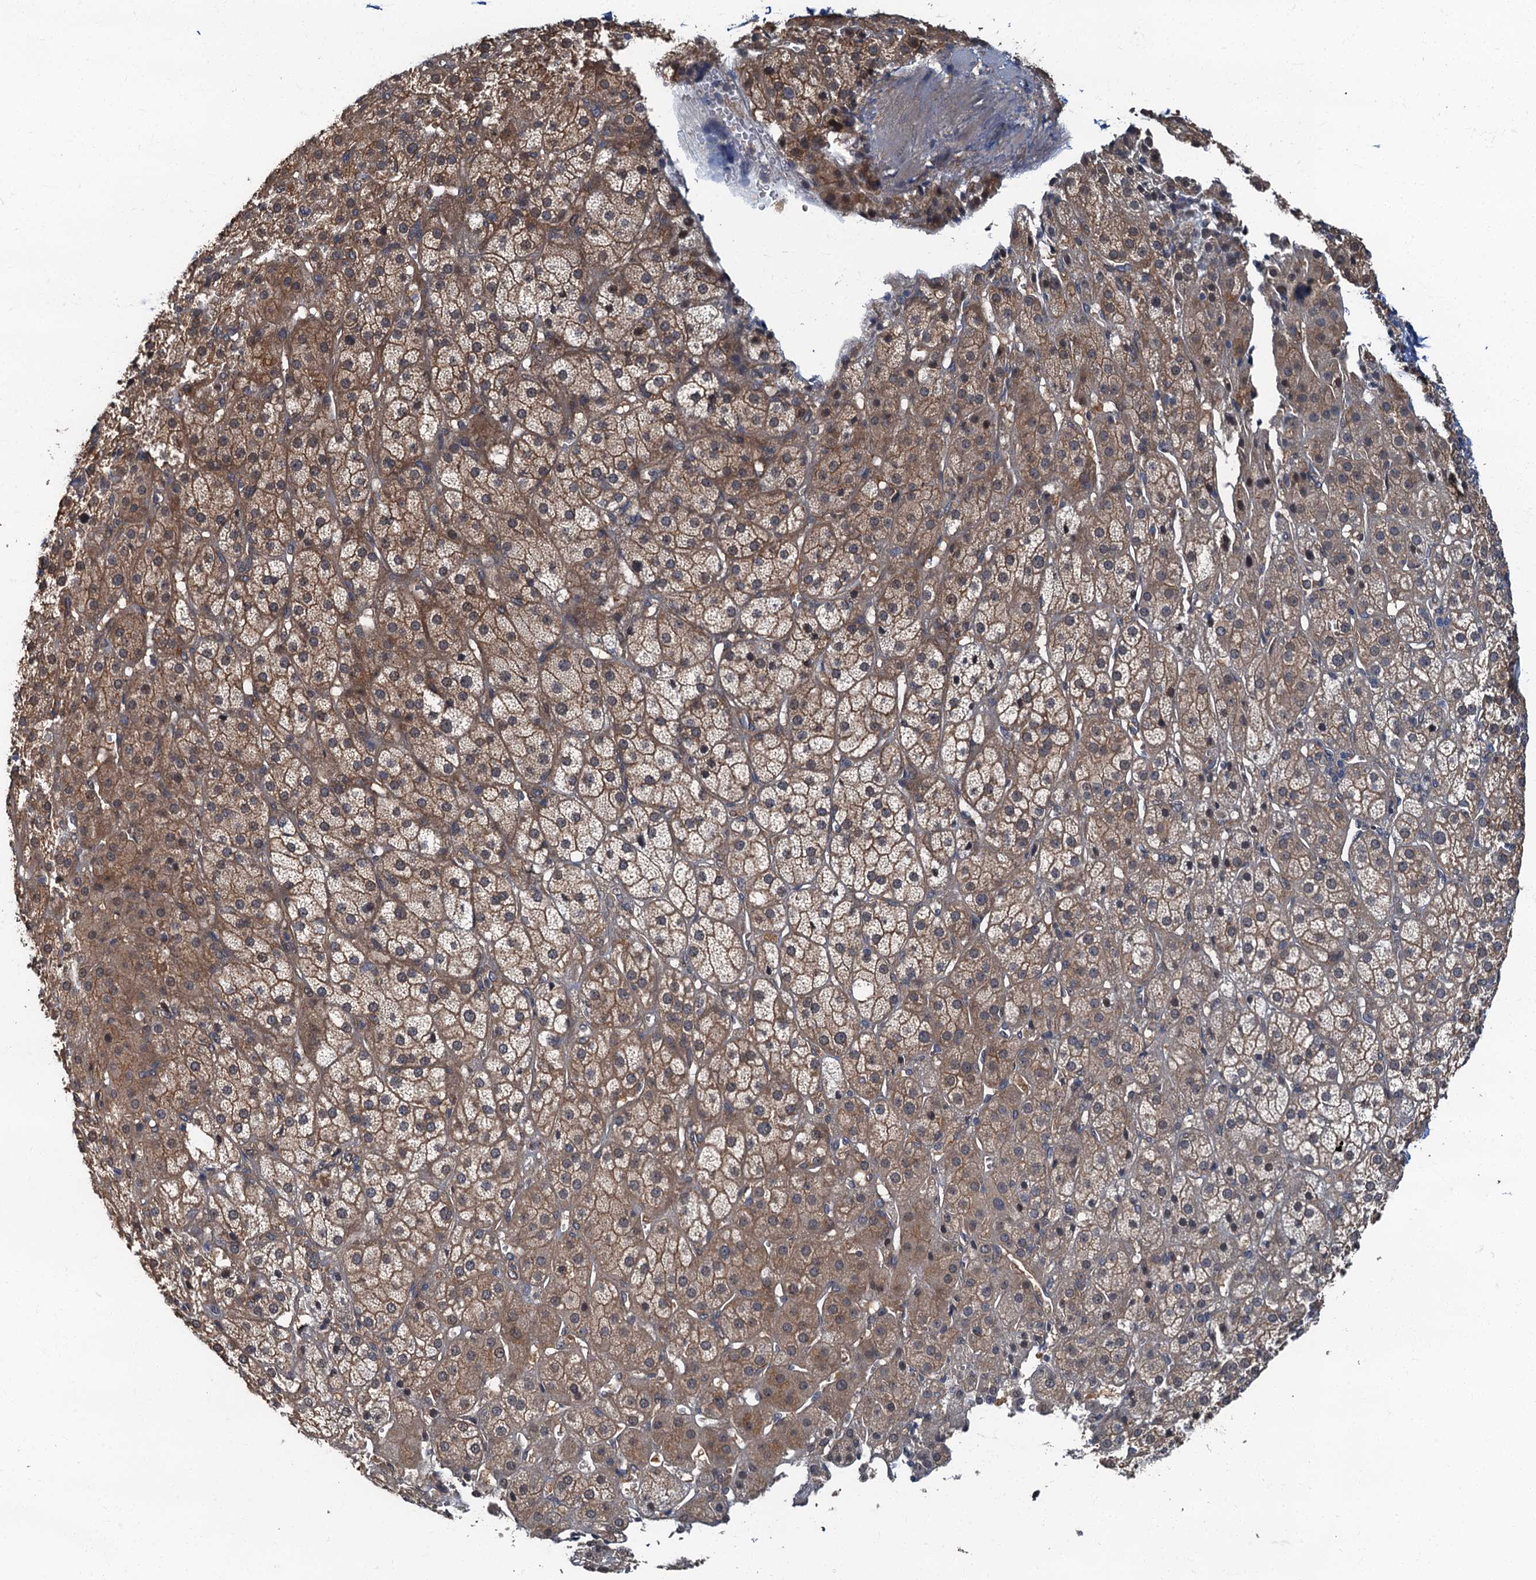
{"staining": {"intensity": "moderate", "quantity": ">75%", "location": "cytoplasmic/membranous"}, "tissue": "adrenal gland", "cell_type": "Glandular cells", "image_type": "normal", "snomed": [{"axis": "morphology", "description": "Normal tissue, NOS"}, {"axis": "topography", "description": "Adrenal gland"}], "caption": "Adrenal gland stained with DAB immunohistochemistry (IHC) shows medium levels of moderate cytoplasmic/membranous staining in approximately >75% of glandular cells.", "gene": "TBCK", "patient": {"sex": "female", "age": 57}}